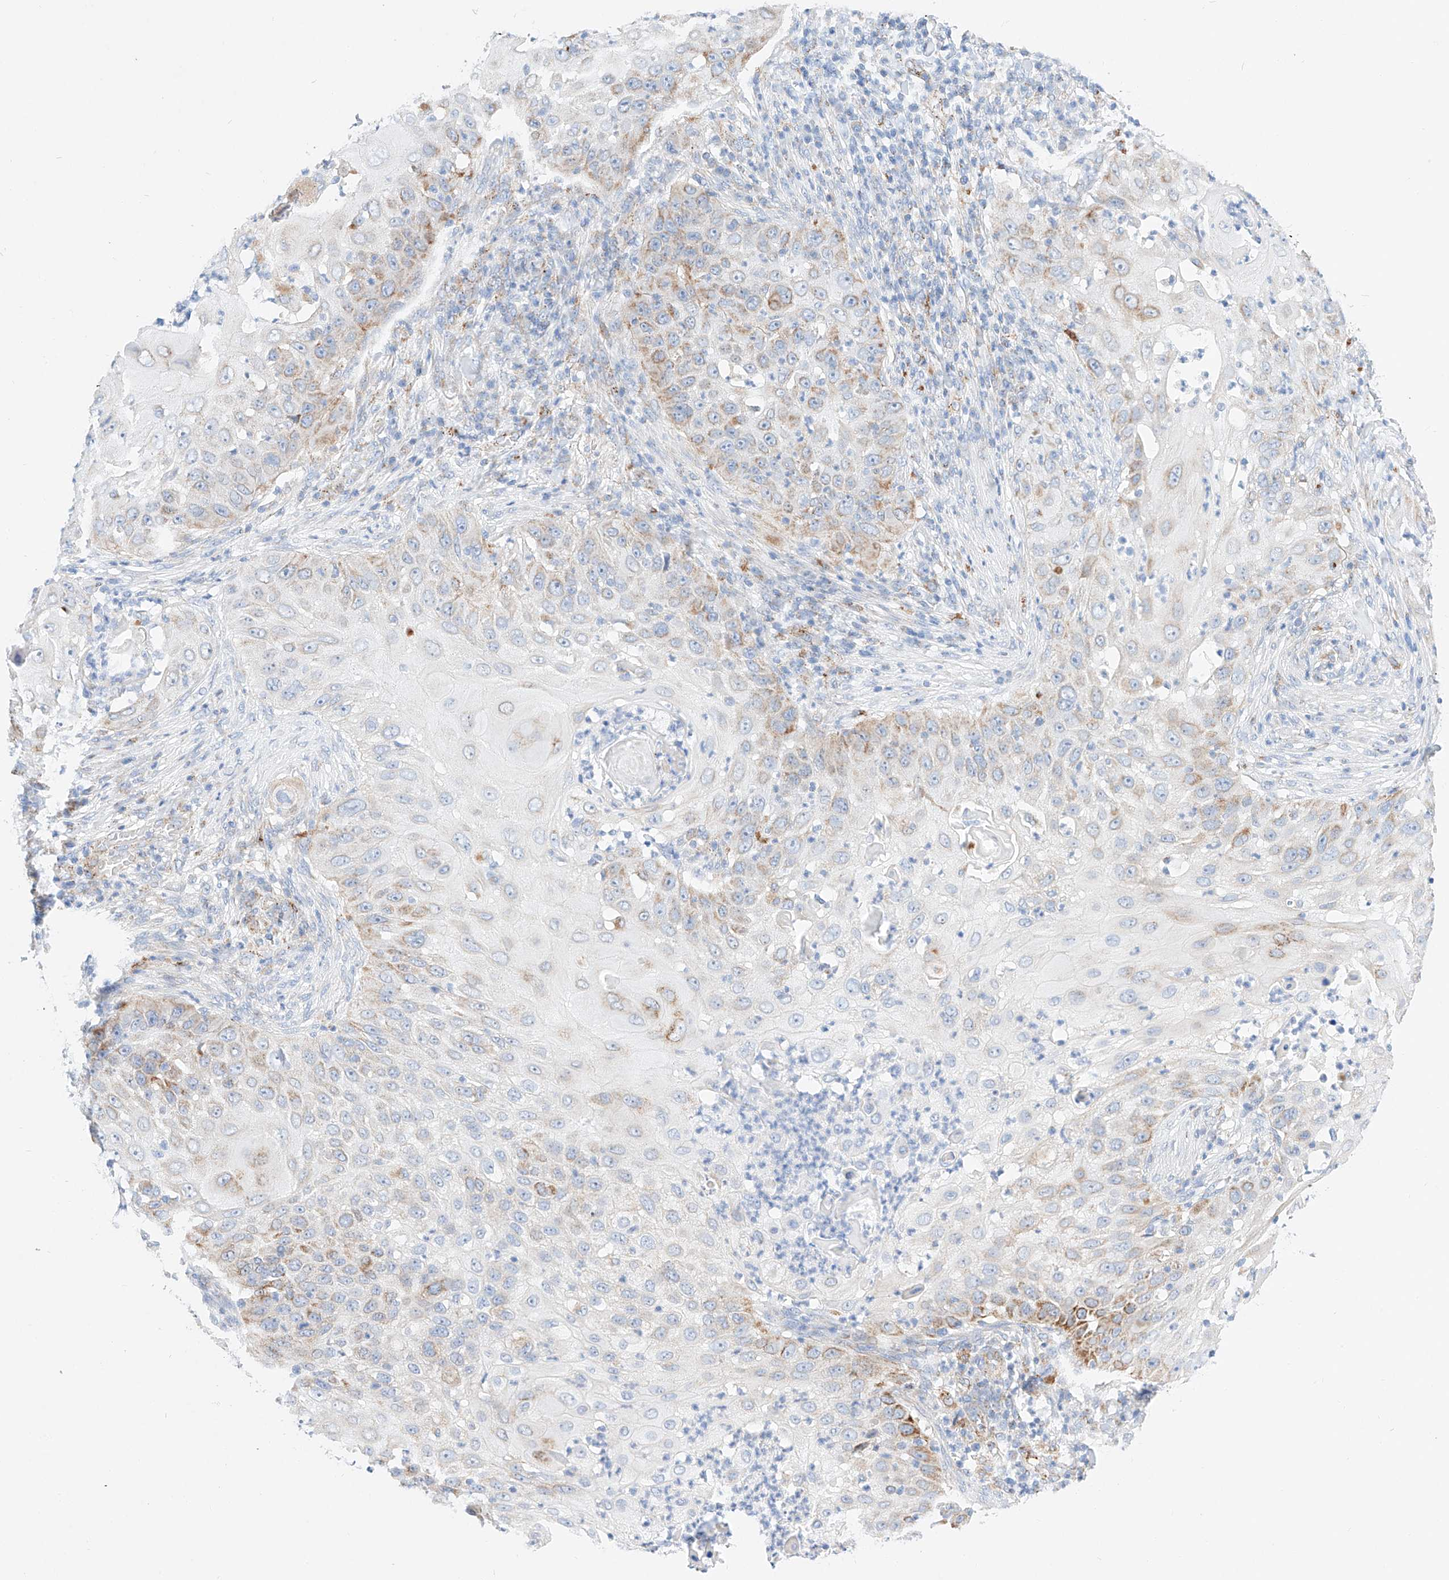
{"staining": {"intensity": "moderate", "quantity": "<25%", "location": "cytoplasmic/membranous"}, "tissue": "skin cancer", "cell_type": "Tumor cells", "image_type": "cancer", "snomed": [{"axis": "morphology", "description": "Squamous cell carcinoma, NOS"}, {"axis": "topography", "description": "Skin"}], "caption": "Skin squamous cell carcinoma stained with immunohistochemistry exhibits moderate cytoplasmic/membranous positivity in approximately <25% of tumor cells. The staining is performed using DAB (3,3'-diaminobenzidine) brown chromogen to label protein expression. The nuclei are counter-stained blue using hematoxylin.", "gene": "C6orf62", "patient": {"sex": "female", "age": 44}}